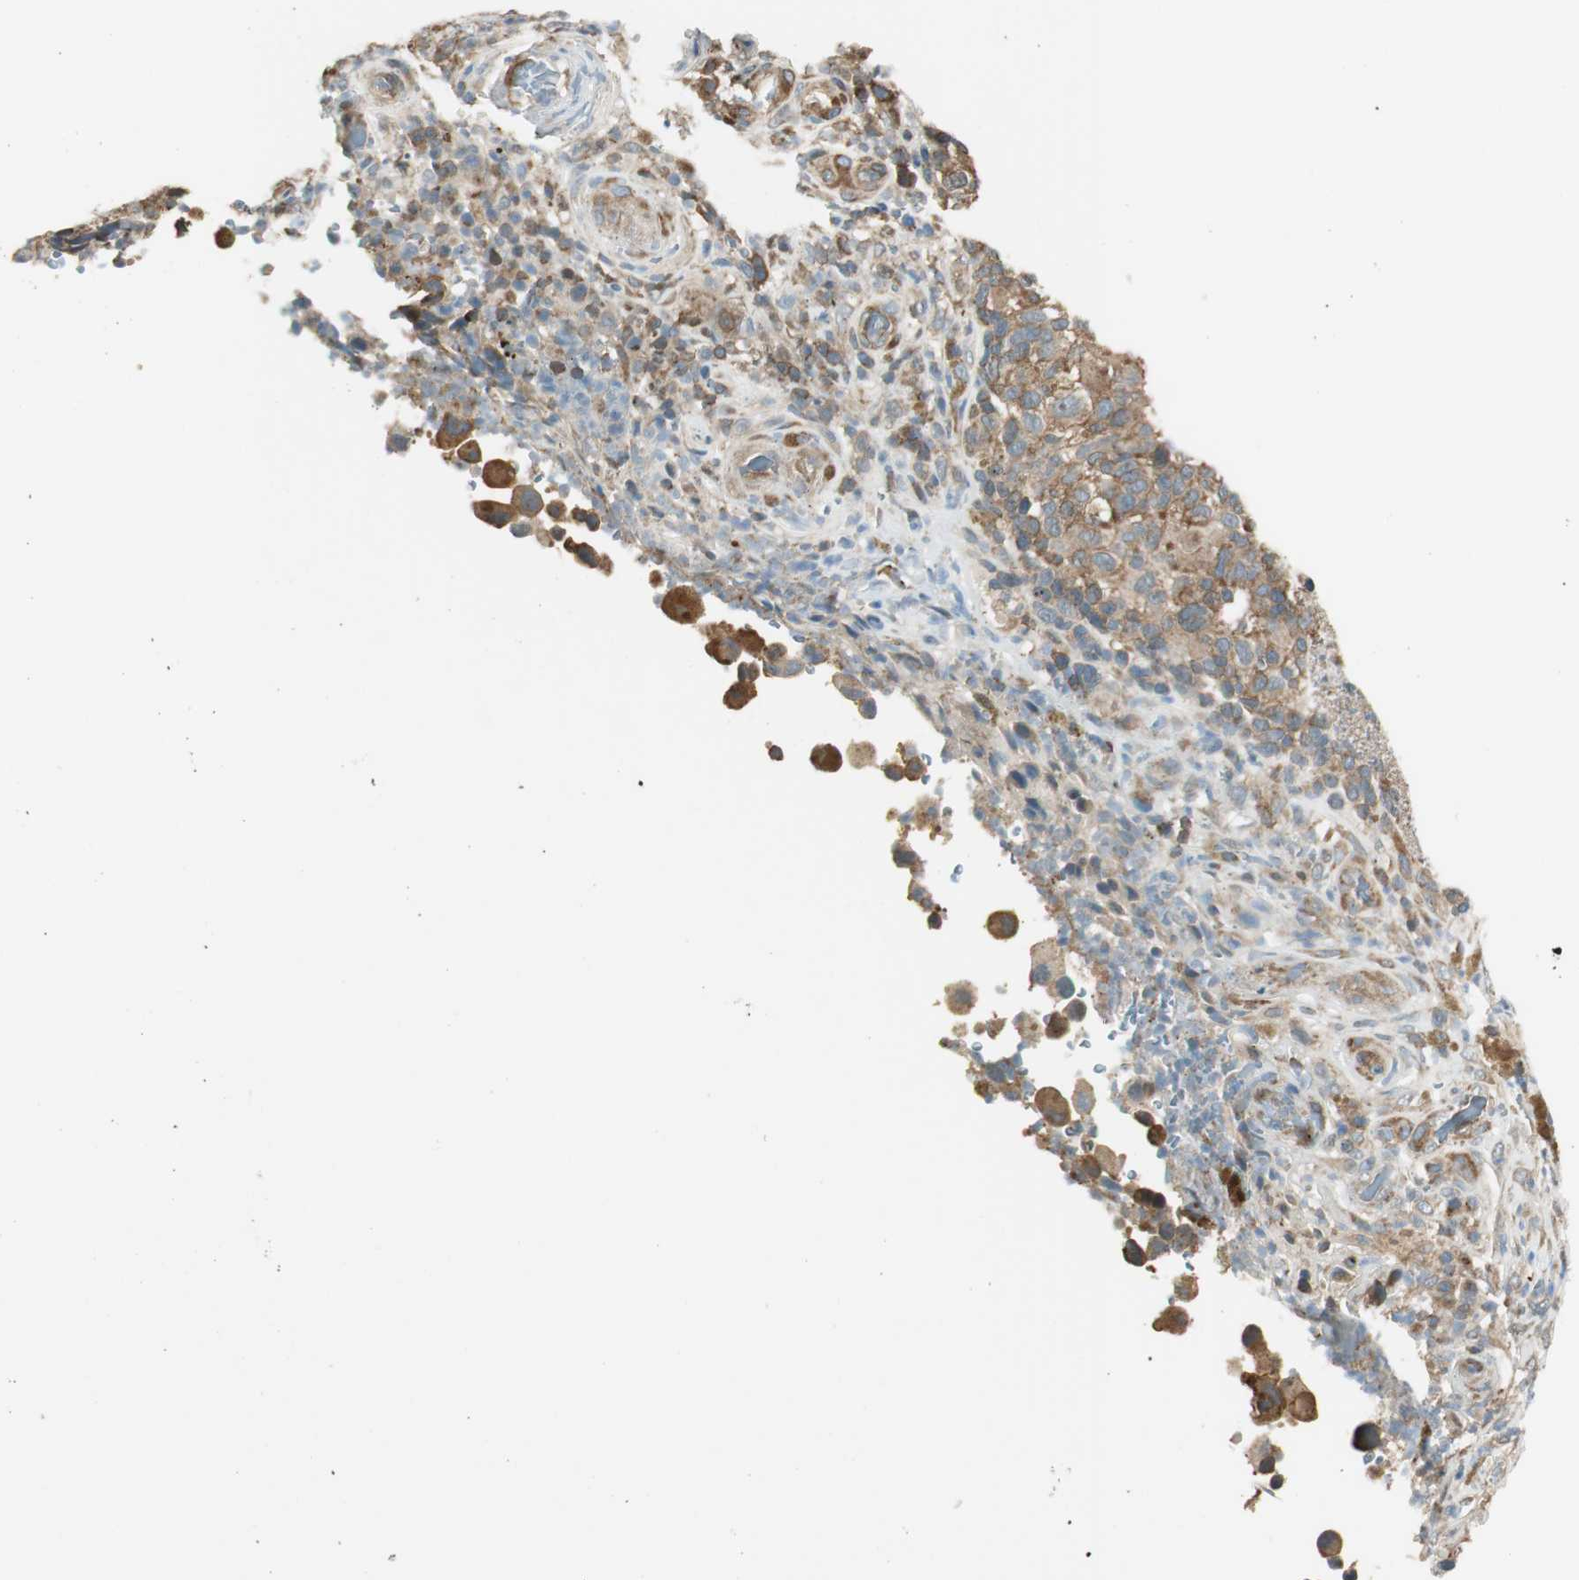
{"staining": {"intensity": "moderate", "quantity": ">75%", "location": "cytoplasmic/membranous"}, "tissue": "melanoma", "cell_type": "Tumor cells", "image_type": "cancer", "snomed": [{"axis": "morphology", "description": "Malignant melanoma, NOS"}, {"axis": "topography", "description": "Skin"}], "caption": "Protein expression analysis of human malignant melanoma reveals moderate cytoplasmic/membranous expression in about >75% of tumor cells. (DAB IHC with brightfield microscopy, high magnification).", "gene": "PI4K2B", "patient": {"sex": "female", "age": 73}}